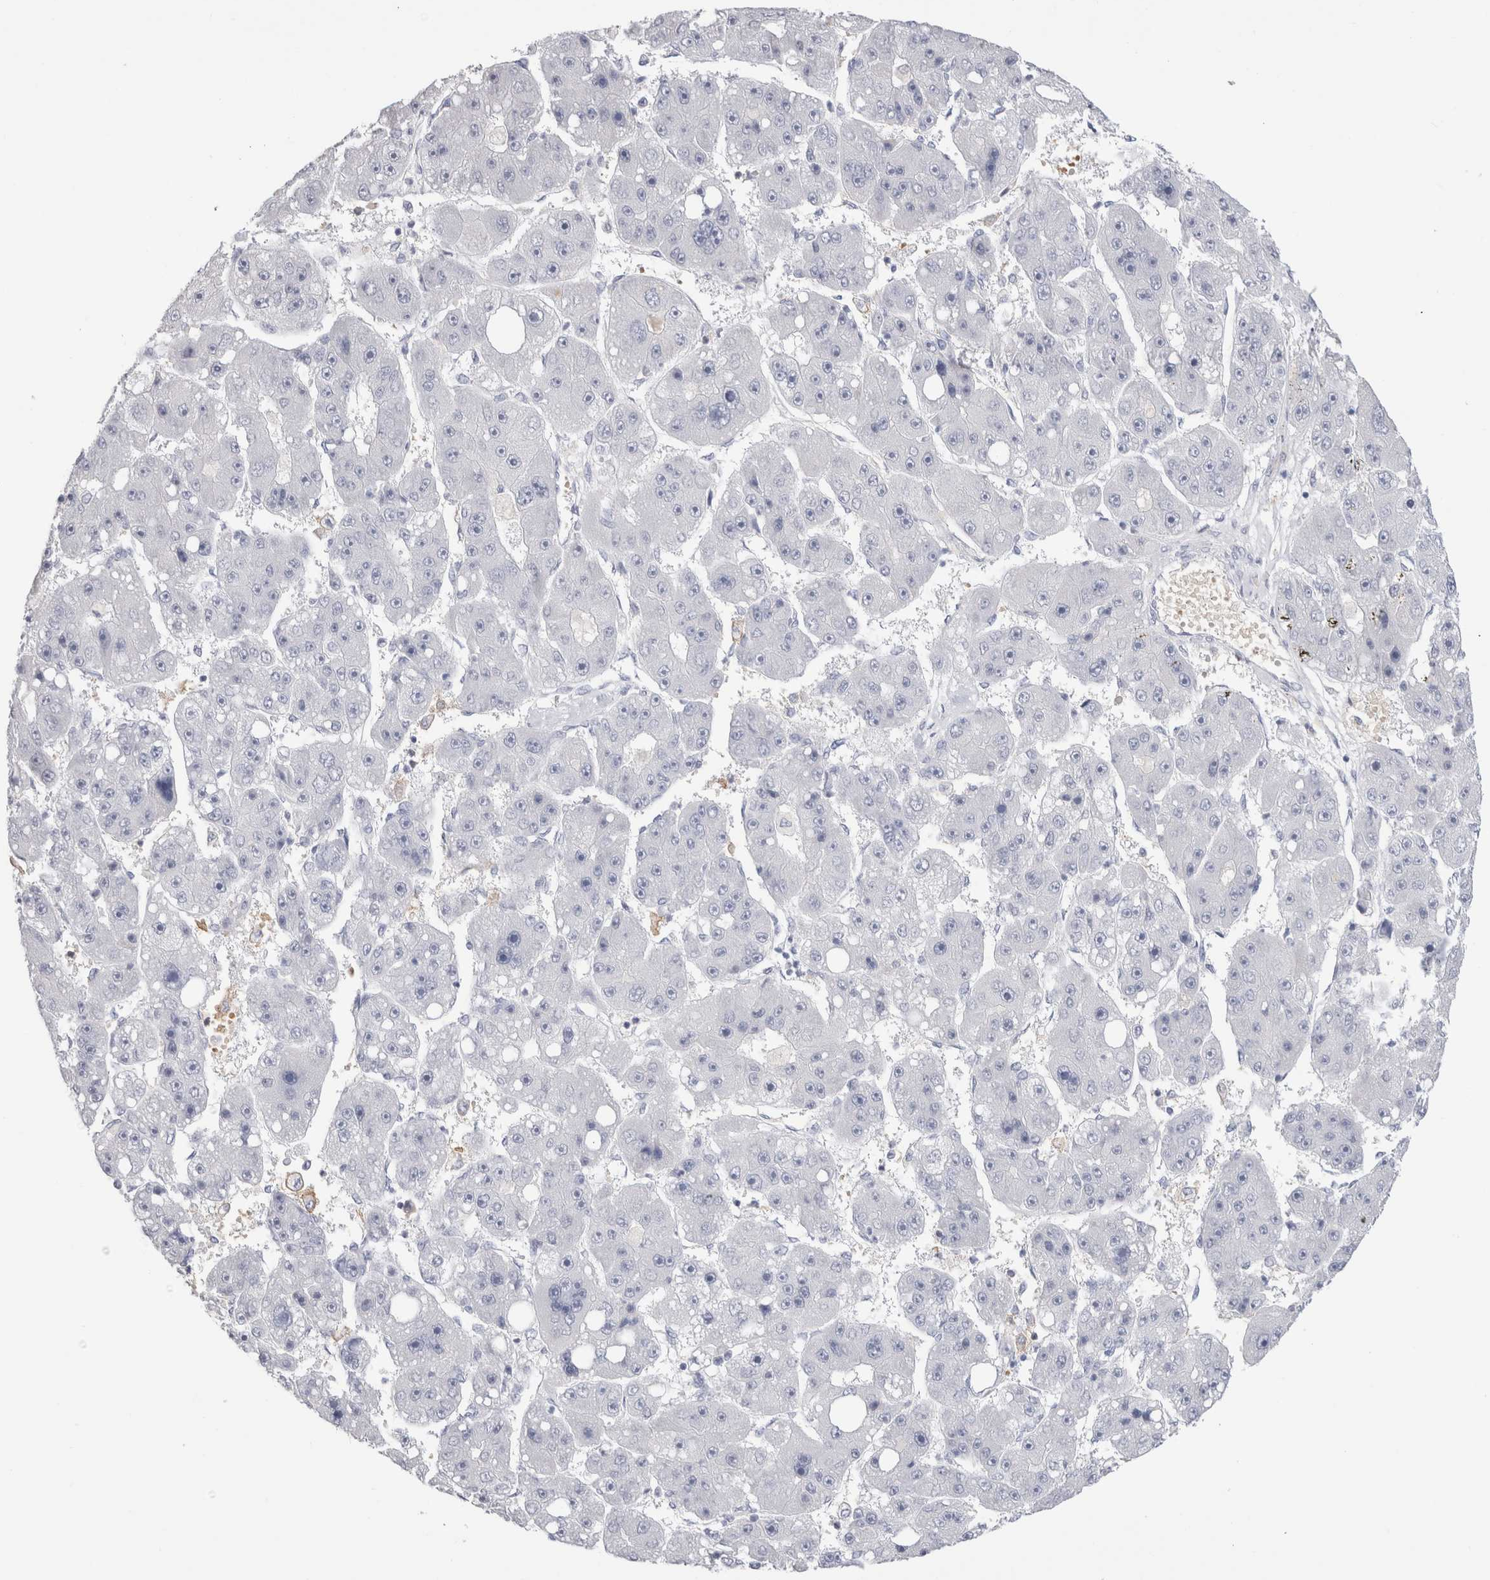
{"staining": {"intensity": "negative", "quantity": "none", "location": "none"}, "tissue": "liver cancer", "cell_type": "Tumor cells", "image_type": "cancer", "snomed": [{"axis": "morphology", "description": "Carcinoma, Hepatocellular, NOS"}, {"axis": "topography", "description": "Liver"}], "caption": "Immunohistochemistry (IHC) photomicrograph of hepatocellular carcinoma (liver) stained for a protein (brown), which displays no positivity in tumor cells.", "gene": "CD38", "patient": {"sex": "female", "age": 61}}